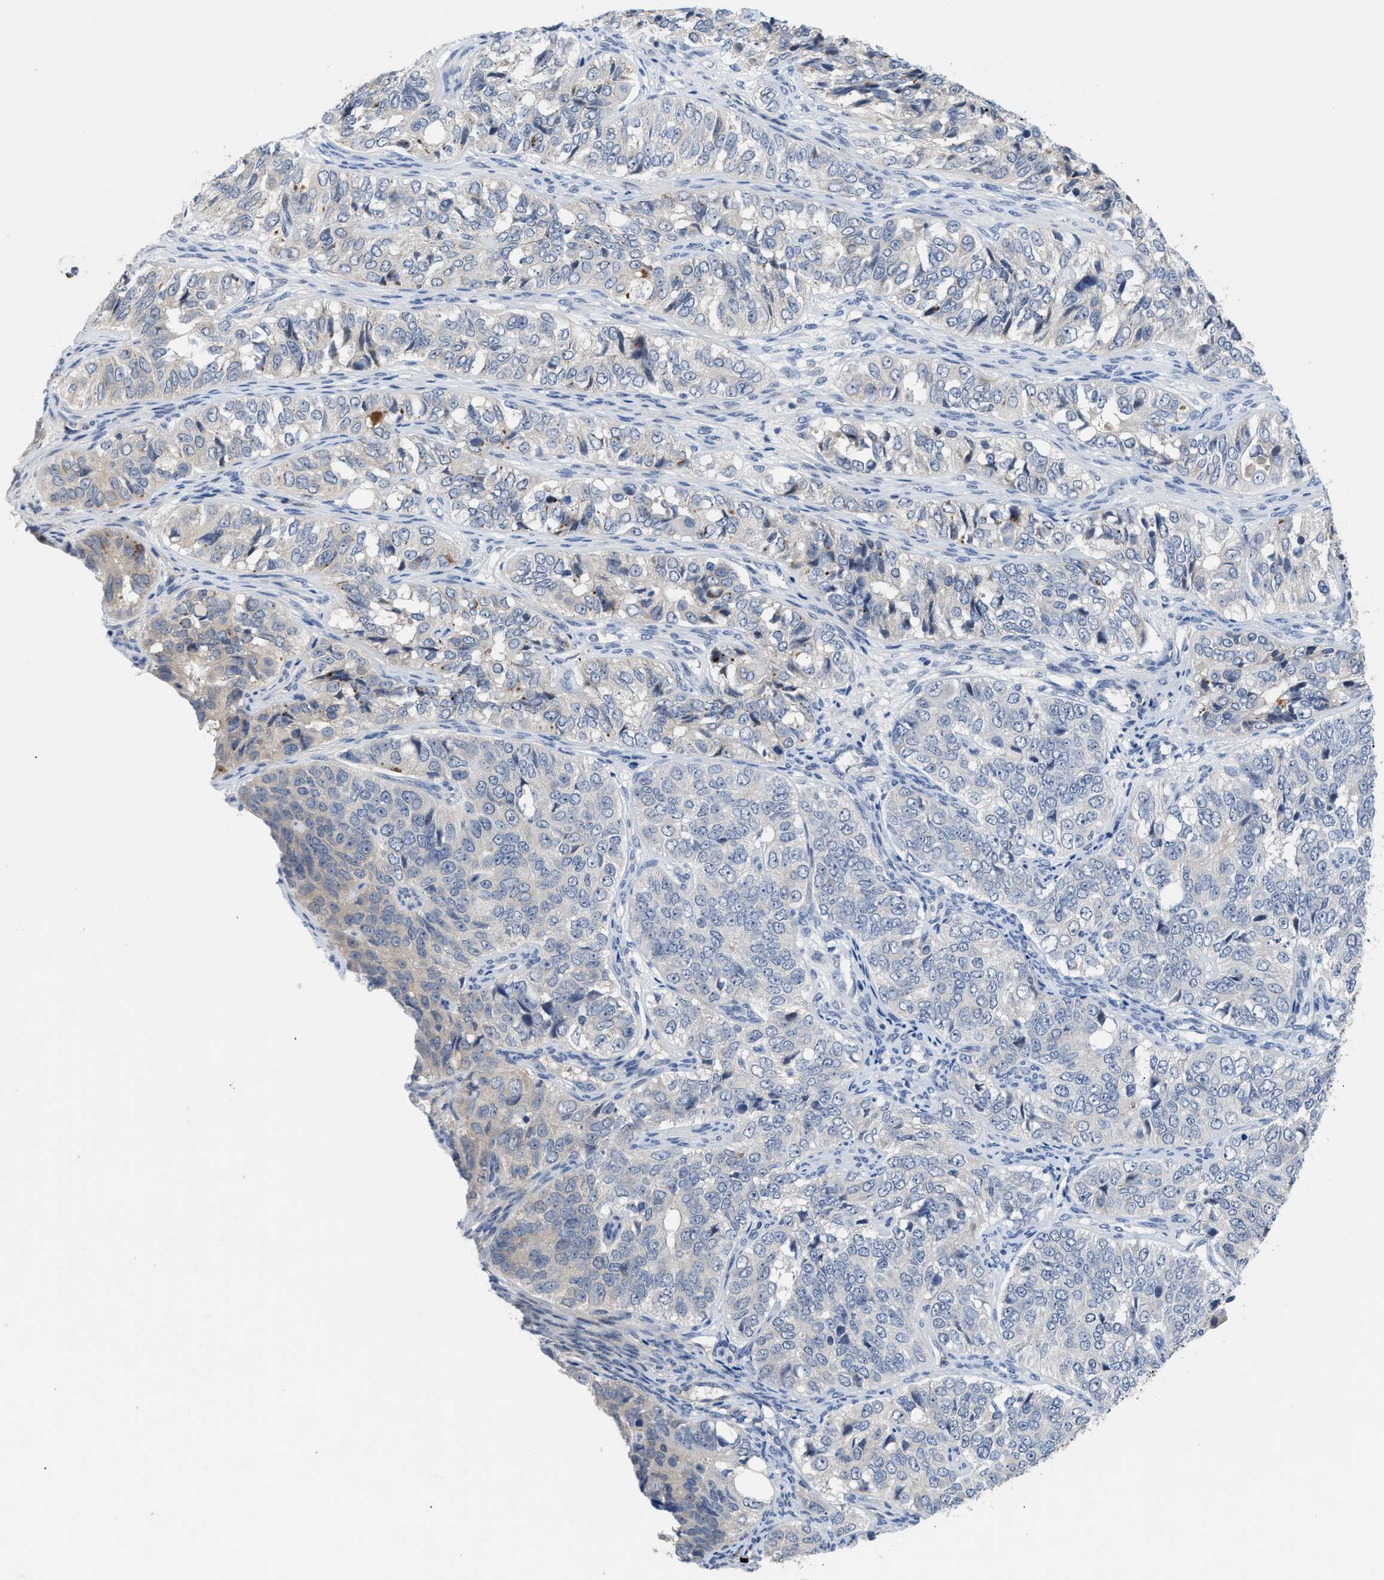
{"staining": {"intensity": "negative", "quantity": "none", "location": "none"}, "tissue": "ovarian cancer", "cell_type": "Tumor cells", "image_type": "cancer", "snomed": [{"axis": "morphology", "description": "Carcinoma, endometroid"}, {"axis": "topography", "description": "Ovary"}], "caption": "Histopathology image shows no significant protein staining in tumor cells of ovarian cancer (endometroid carcinoma).", "gene": "OR9K2", "patient": {"sex": "female", "age": 51}}